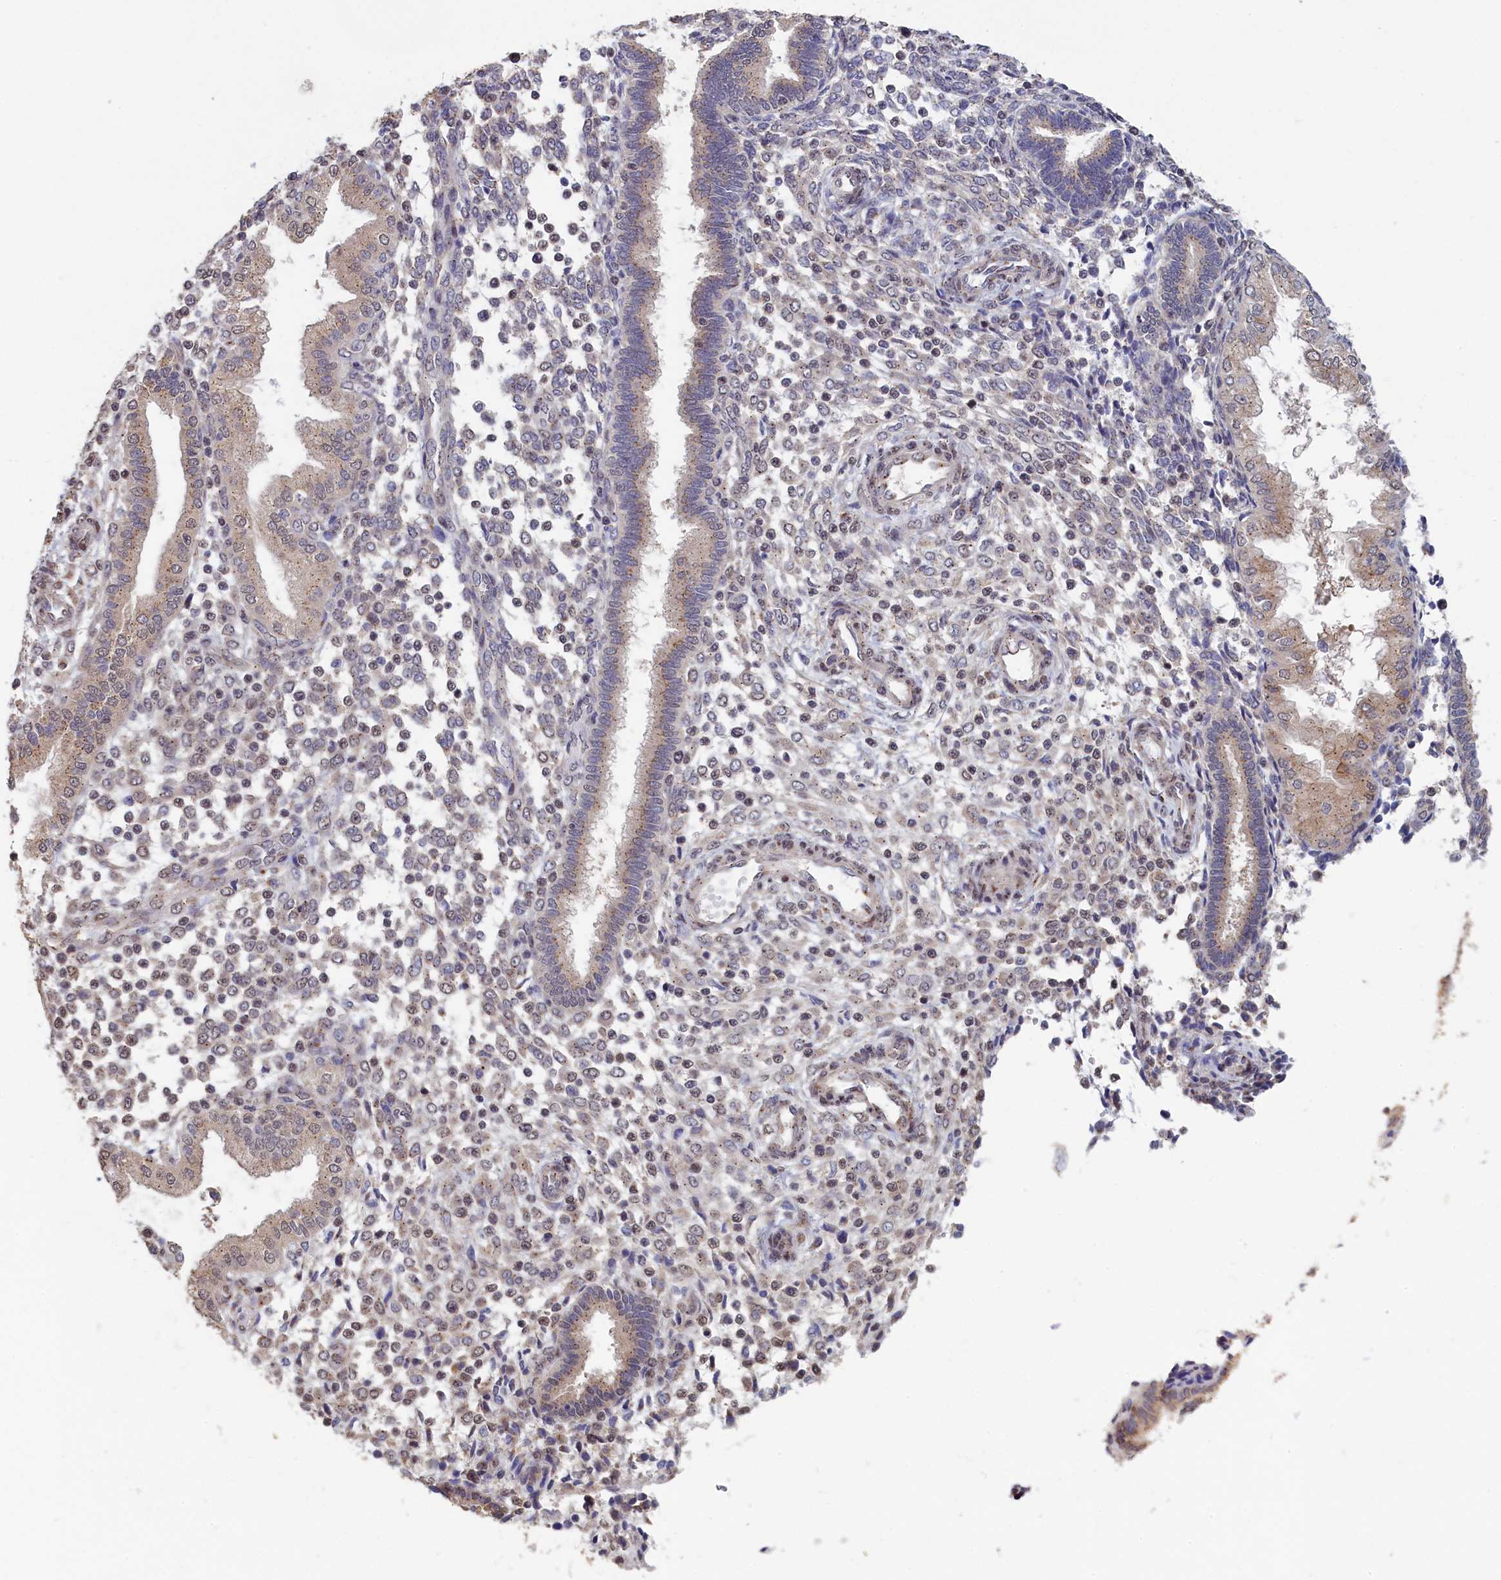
{"staining": {"intensity": "weak", "quantity": "25%-75%", "location": "nuclear"}, "tissue": "endometrium", "cell_type": "Cells in endometrial stroma", "image_type": "normal", "snomed": [{"axis": "morphology", "description": "Normal tissue, NOS"}, {"axis": "topography", "description": "Endometrium"}], "caption": "Cells in endometrial stroma demonstrate weak nuclear staining in approximately 25%-75% of cells in benign endometrium. (Stains: DAB (3,3'-diaminobenzidine) in brown, nuclei in blue, Microscopy: brightfield microscopy at high magnification).", "gene": "PIGQ", "patient": {"sex": "female", "age": 53}}